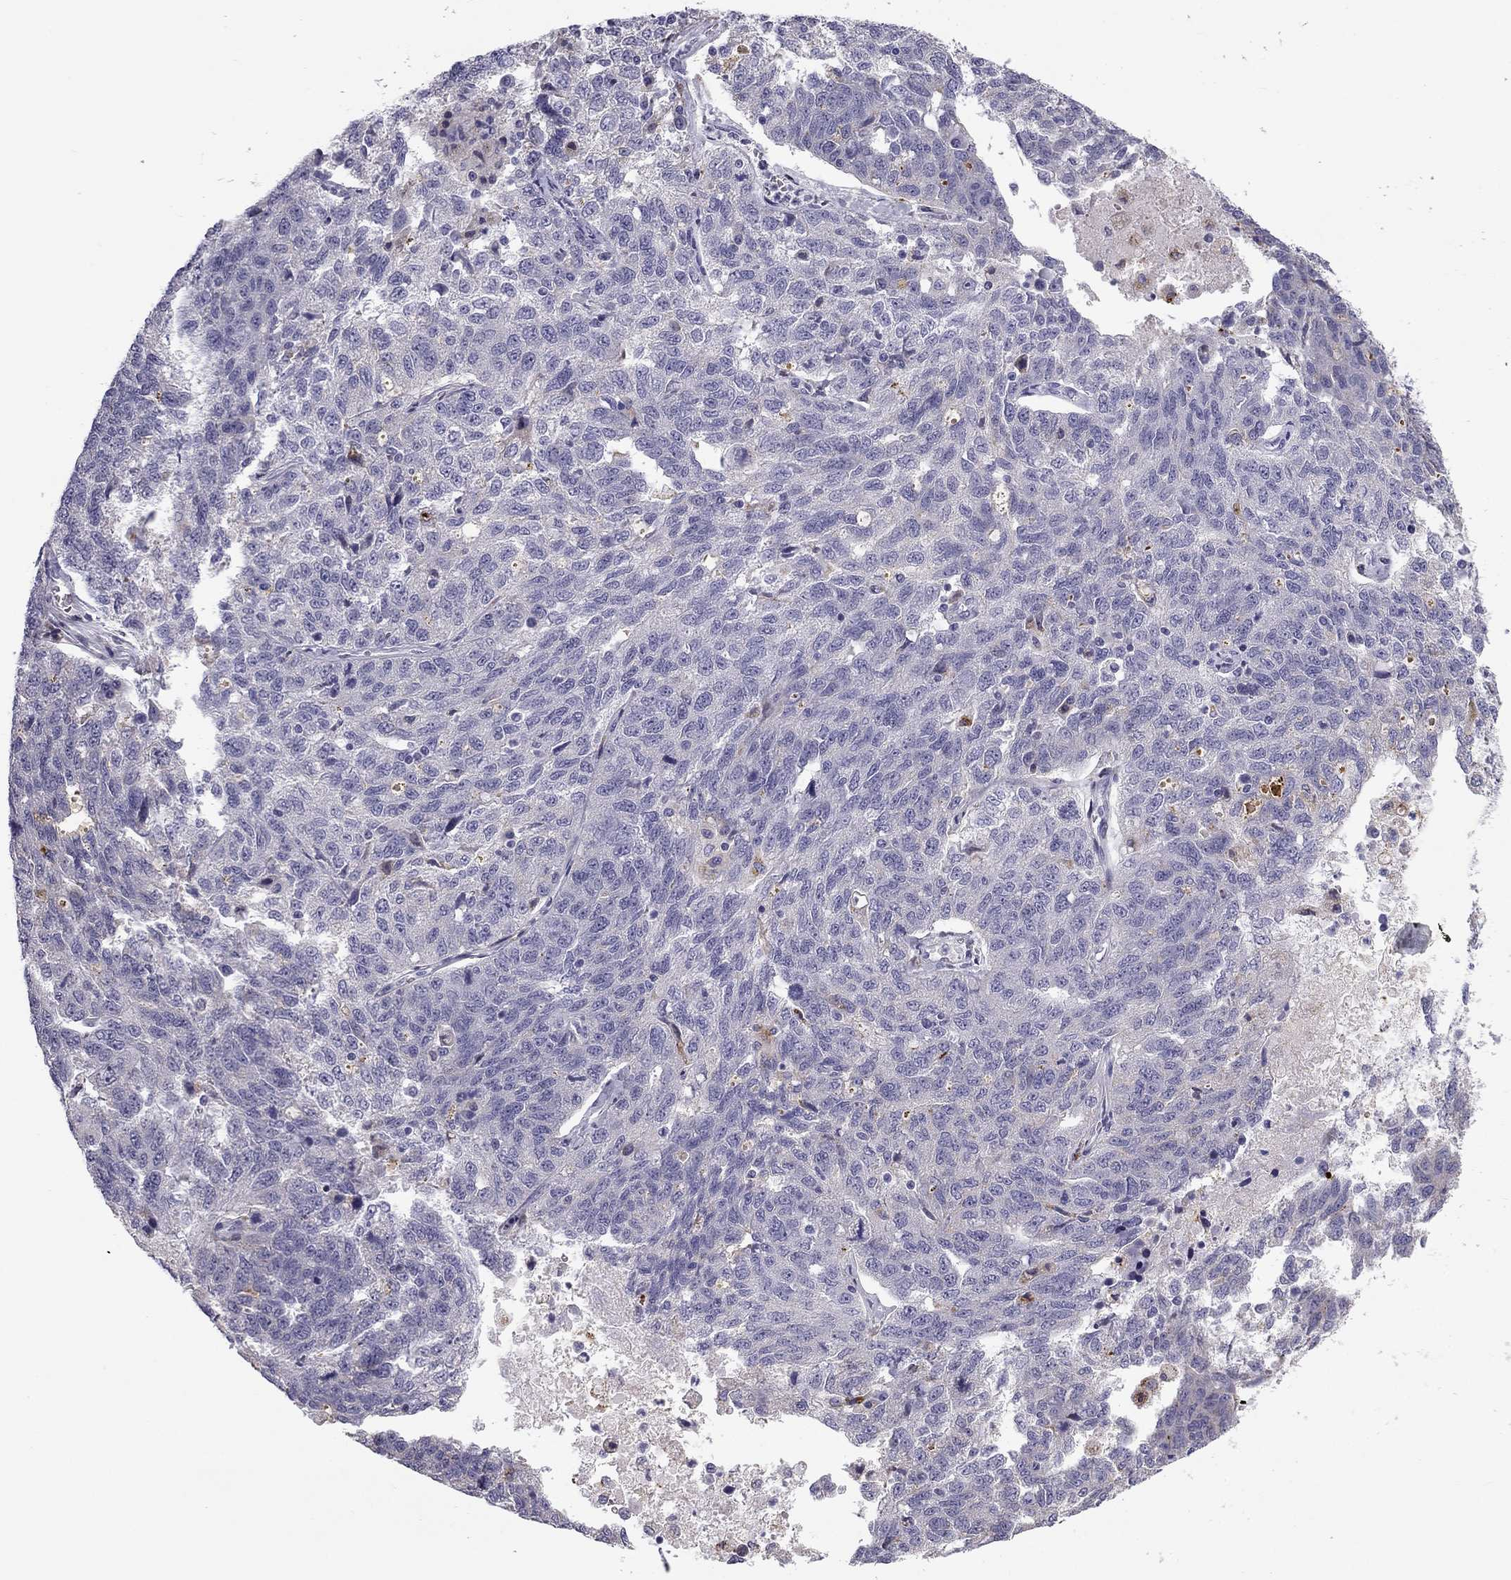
{"staining": {"intensity": "negative", "quantity": "none", "location": "none"}, "tissue": "ovarian cancer", "cell_type": "Tumor cells", "image_type": "cancer", "snomed": [{"axis": "morphology", "description": "Cystadenocarcinoma, serous, NOS"}, {"axis": "topography", "description": "Ovary"}], "caption": "This is an immunohistochemistry micrograph of ovarian cancer. There is no staining in tumor cells.", "gene": "CLPSL2", "patient": {"sex": "female", "age": 71}}